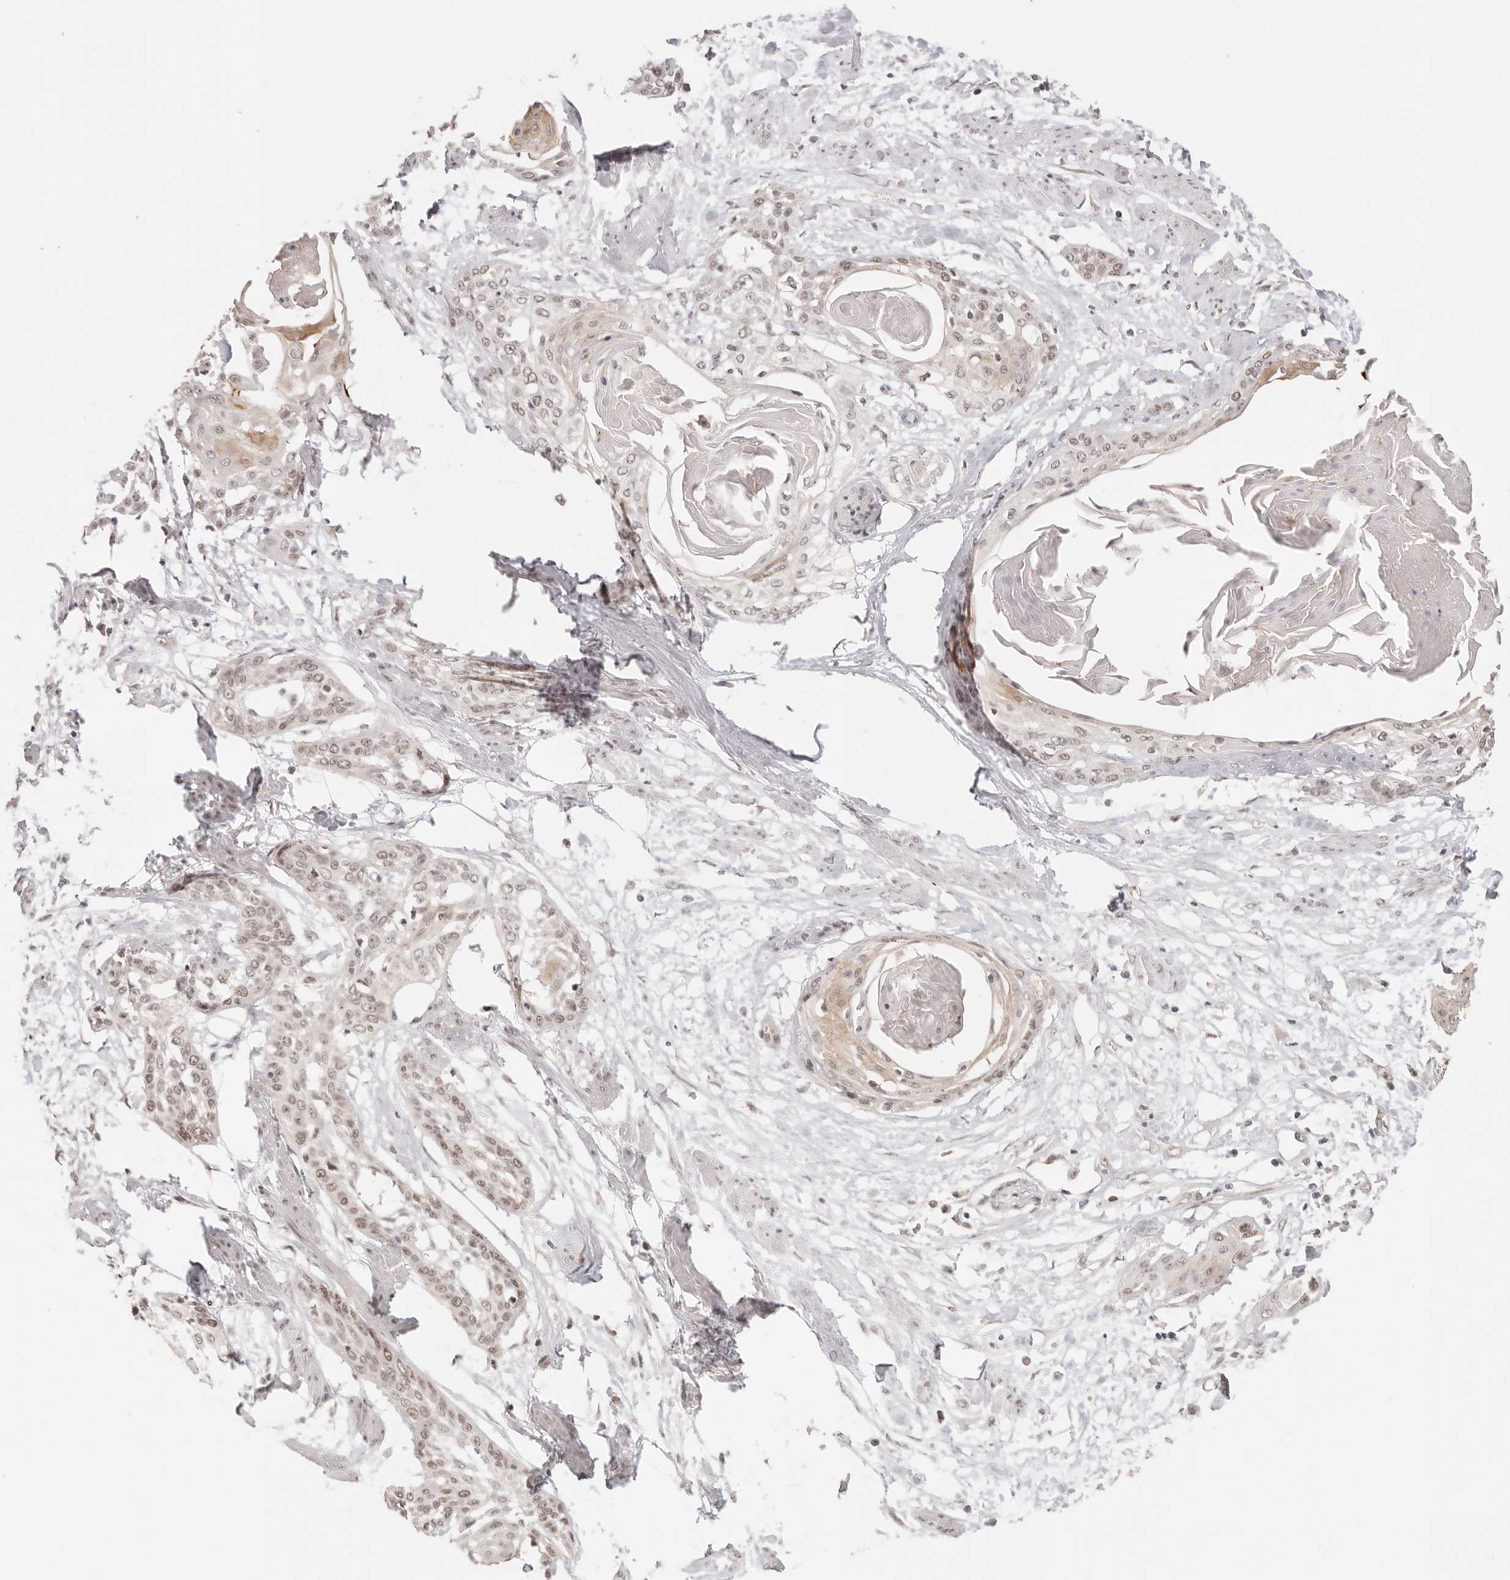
{"staining": {"intensity": "weak", "quantity": ">75%", "location": "nuclear"}, "tissue": "cervical cancer", "cell_type": "Tumor cells", "image_type": "cancer", "snomed": [{"axis": "morphology", "description": "Squamous cell carcinoma, NOS"}, {"axis": "topography", "description": "Cervix"}], "caption": "Cervical cancer stained with a brown dye displays weak nuclear positive staining in about >75% of tumor cells.", "gene": "RFC3", "patient": {"sex": "female", "age": 57}}